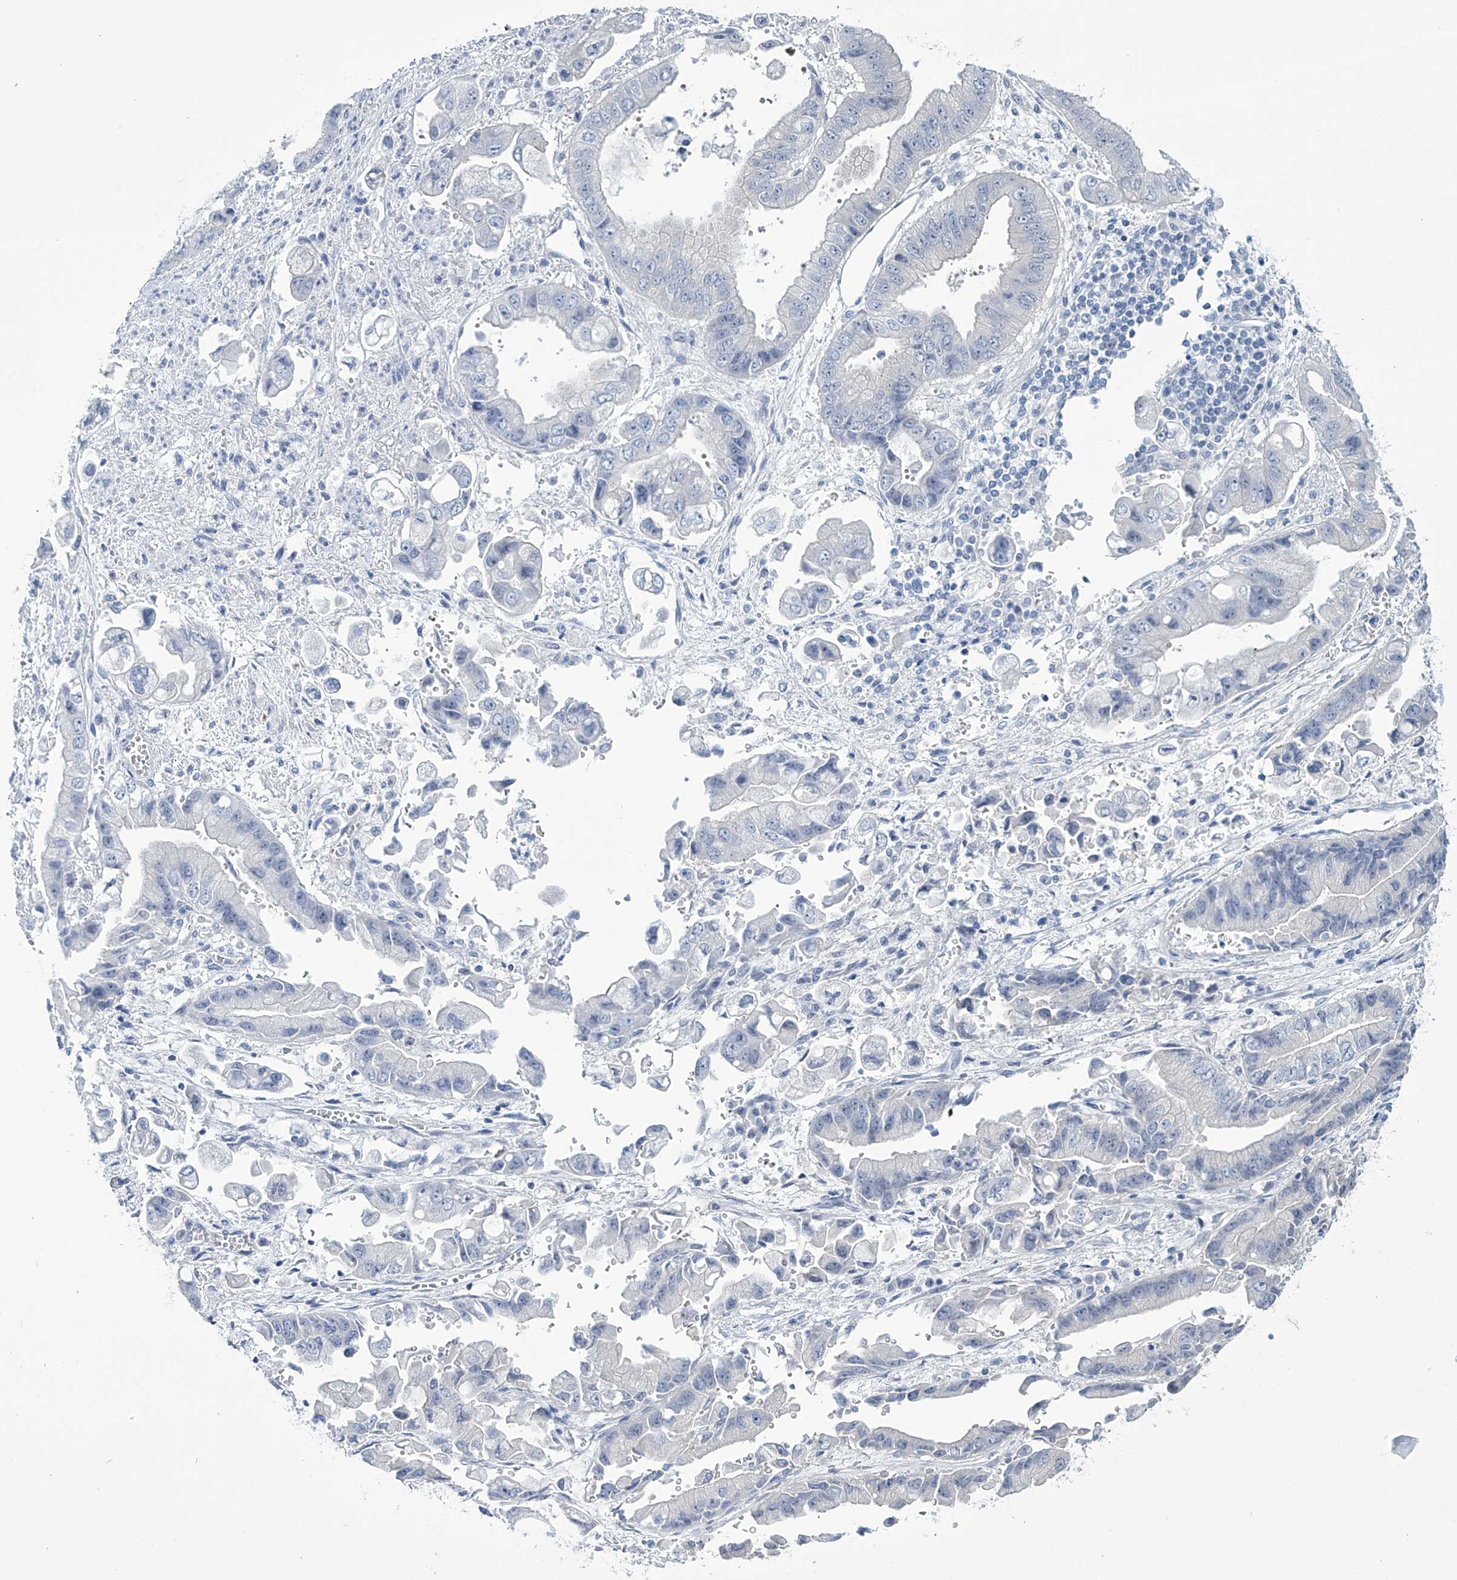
{"staining": {"intensity": "negative", "quantity": "none", "location": "none"}, "tissue": "stomach cancer", "cell_type": "Tumor cells", "image_type": "cancer", "snomed": [{"axis": "morphology", "description": "Adenocarcinoma, NOS"}, {"axis": "topography", "description": "Stomach"}], "caption": "Immunohistochemistry histopathology image of neoplastic tissue: adenocarcinoma (stomach) stained with DAB (3,3'-diaminobenzidine) reveals no significant protein staining in tumor cells.", "gene": "TRIM60", "patient": {"sex": "male", "age": 62}}